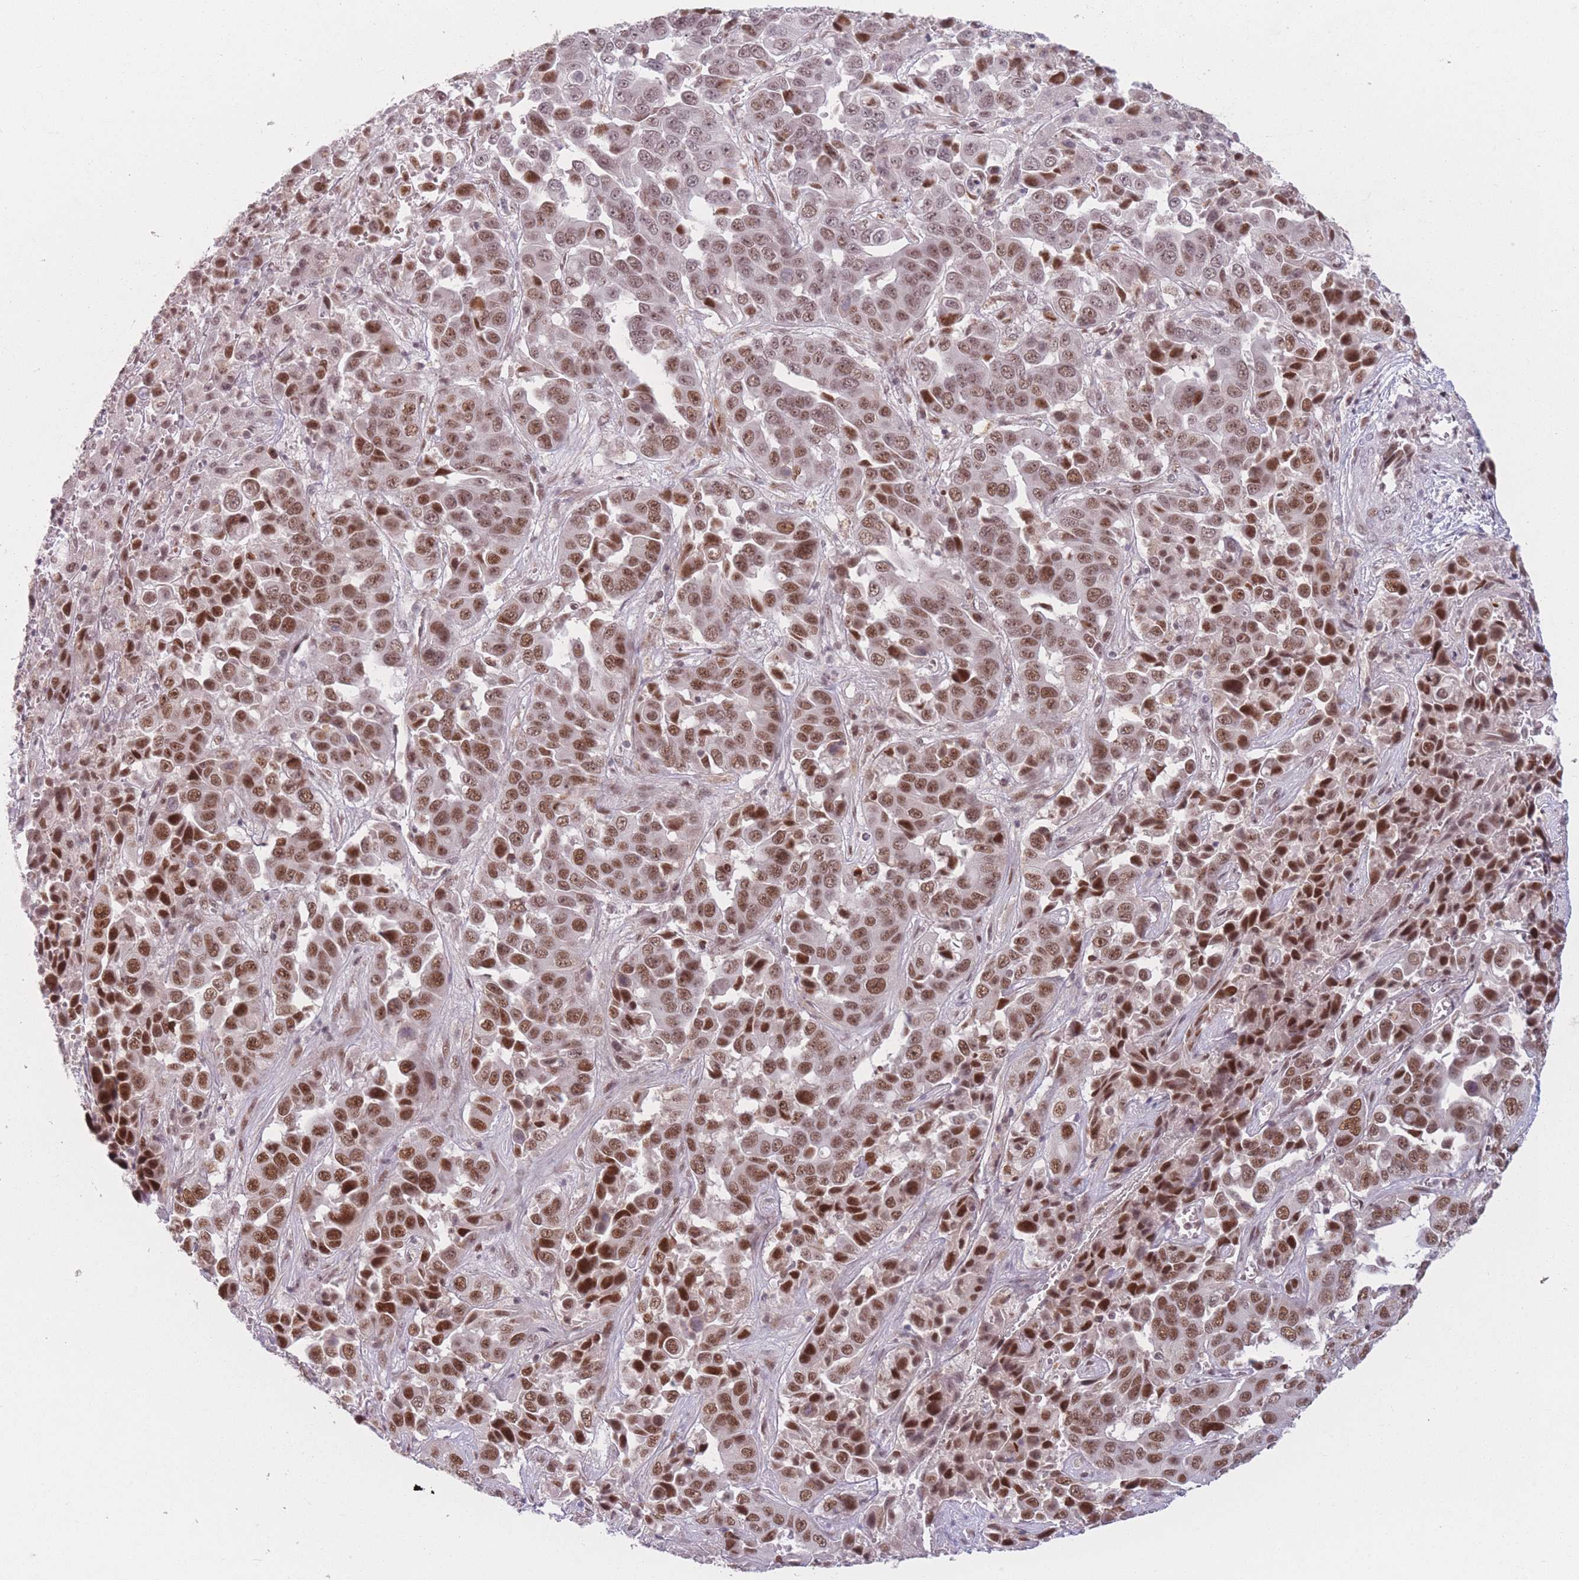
{"staining": {"intensity": "strong", "quantity": ">75%", "location": "nuclear"}, "tissue": "liver cancer", "cell_type": "Tumor cells", "image_type": "cancer", "snomed": [{"axis": "morphology", "description": "Cholangiocarcinoma"}, {"axis": "topography", "description": "Liver"}], "caption": "Immunohistochemistry (IHC) micrograph of neoplastic tissue: liver cancer stained using immunohistochemistry shows high levels of strong protein expression localized specifically in the nuclear of tumor cells, appearing as a nuclear brown color.", "gene": "SUPT6H", "patient": {"sex": "female", "age": 52}}